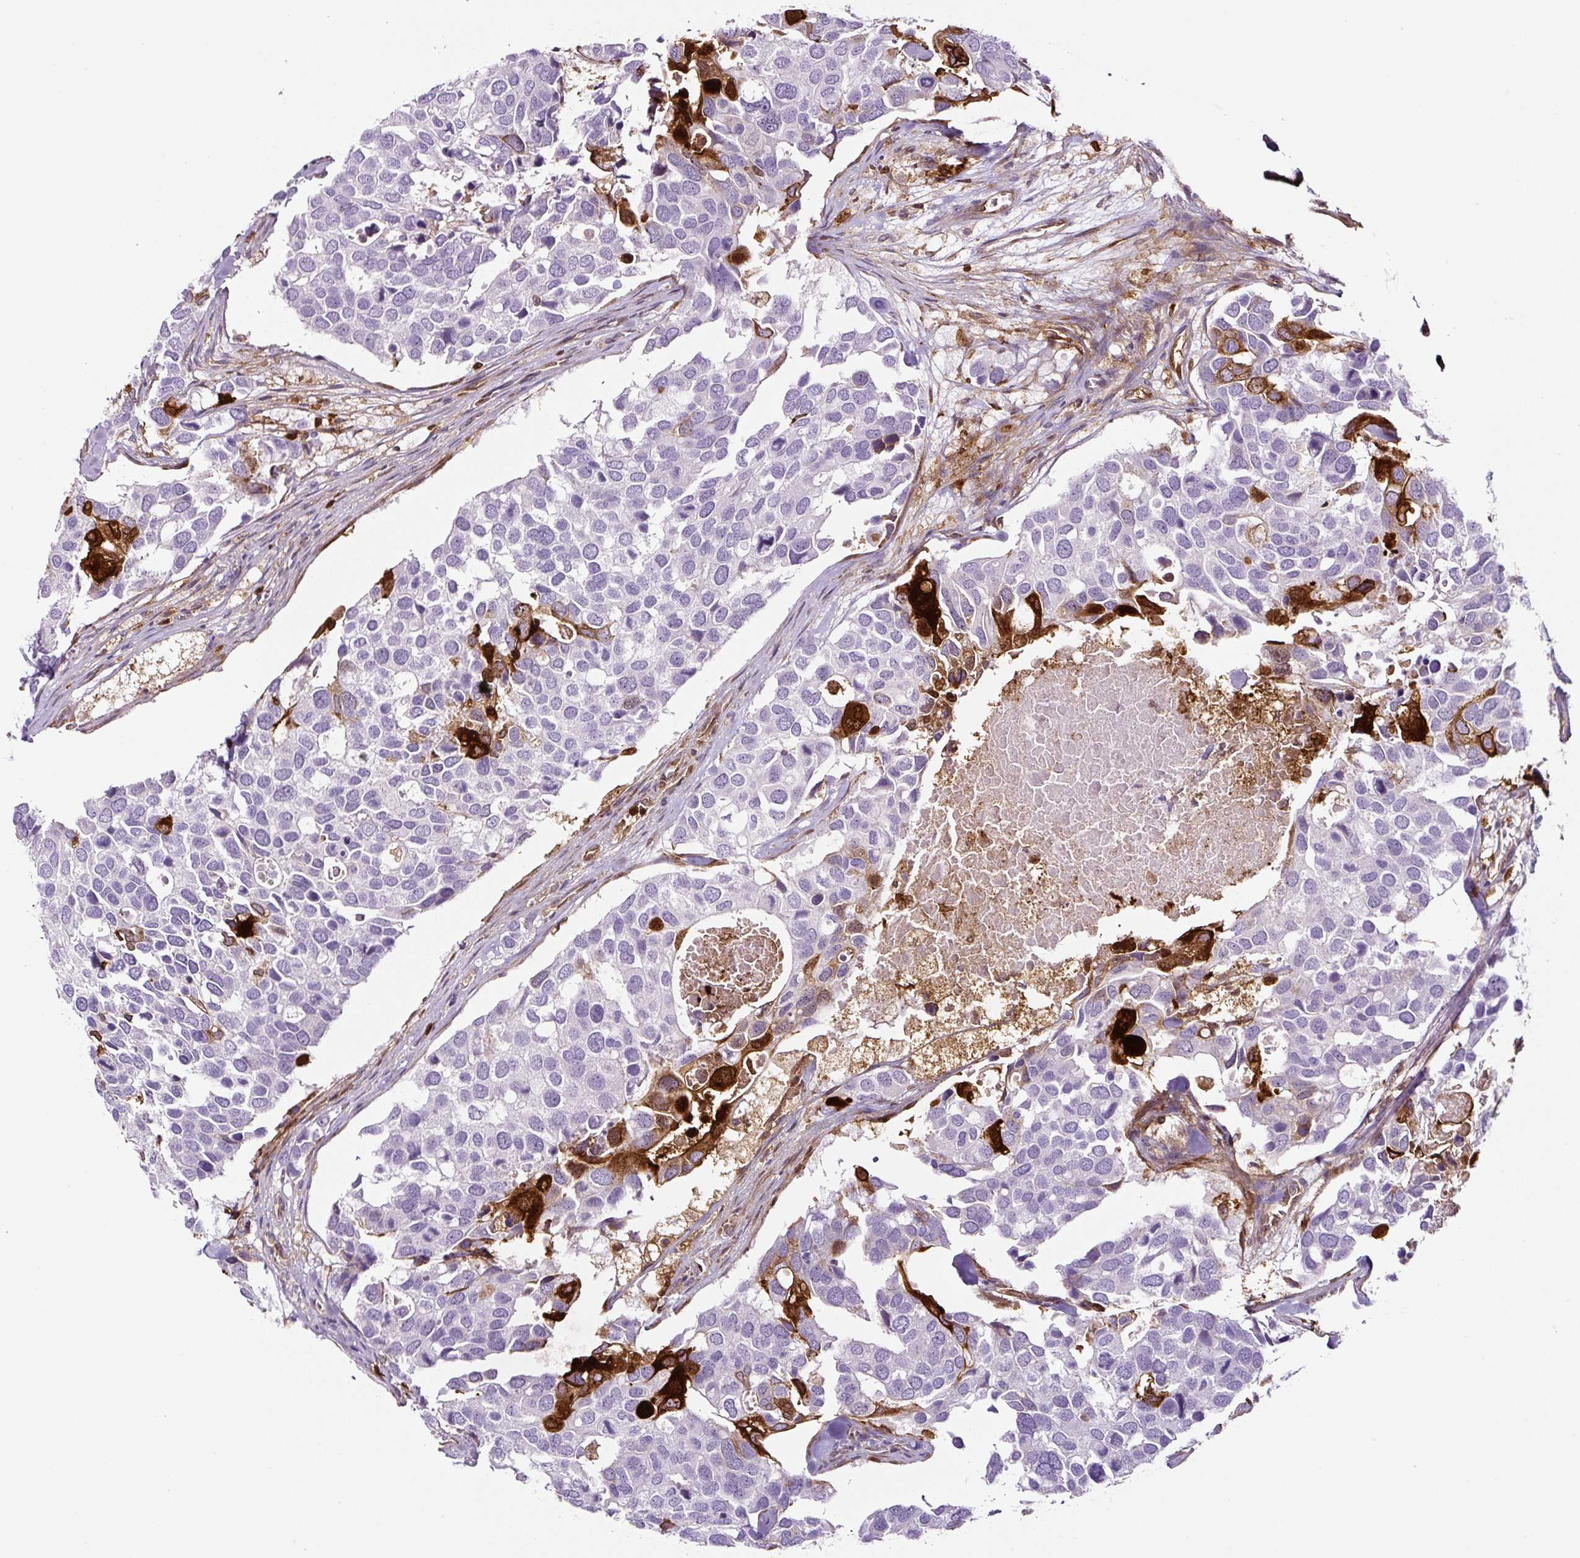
{"staining": {"intensity": "moderate", "quantity": "<25%", "location": "cytoplasmic/membranous,nuclear"}, "tissue": "breast cancer", "cell_type": "Tumor cells", "image_type": "cancer", "snomed": [{"axis": "morphology", "description": "Duct carcinoma"}, {"axis": "topography", "description": "Breast"}], "caption": "Immunohistochemical staining of human breast cancer (infiltrating ductal carcinoma) displays moderate cytoplasmic/membranous and nuclear protein positivity in approximately <25% of tumor cells.", "gene": "ANXA1", "patient": {"sex": "female", "age": 83}}